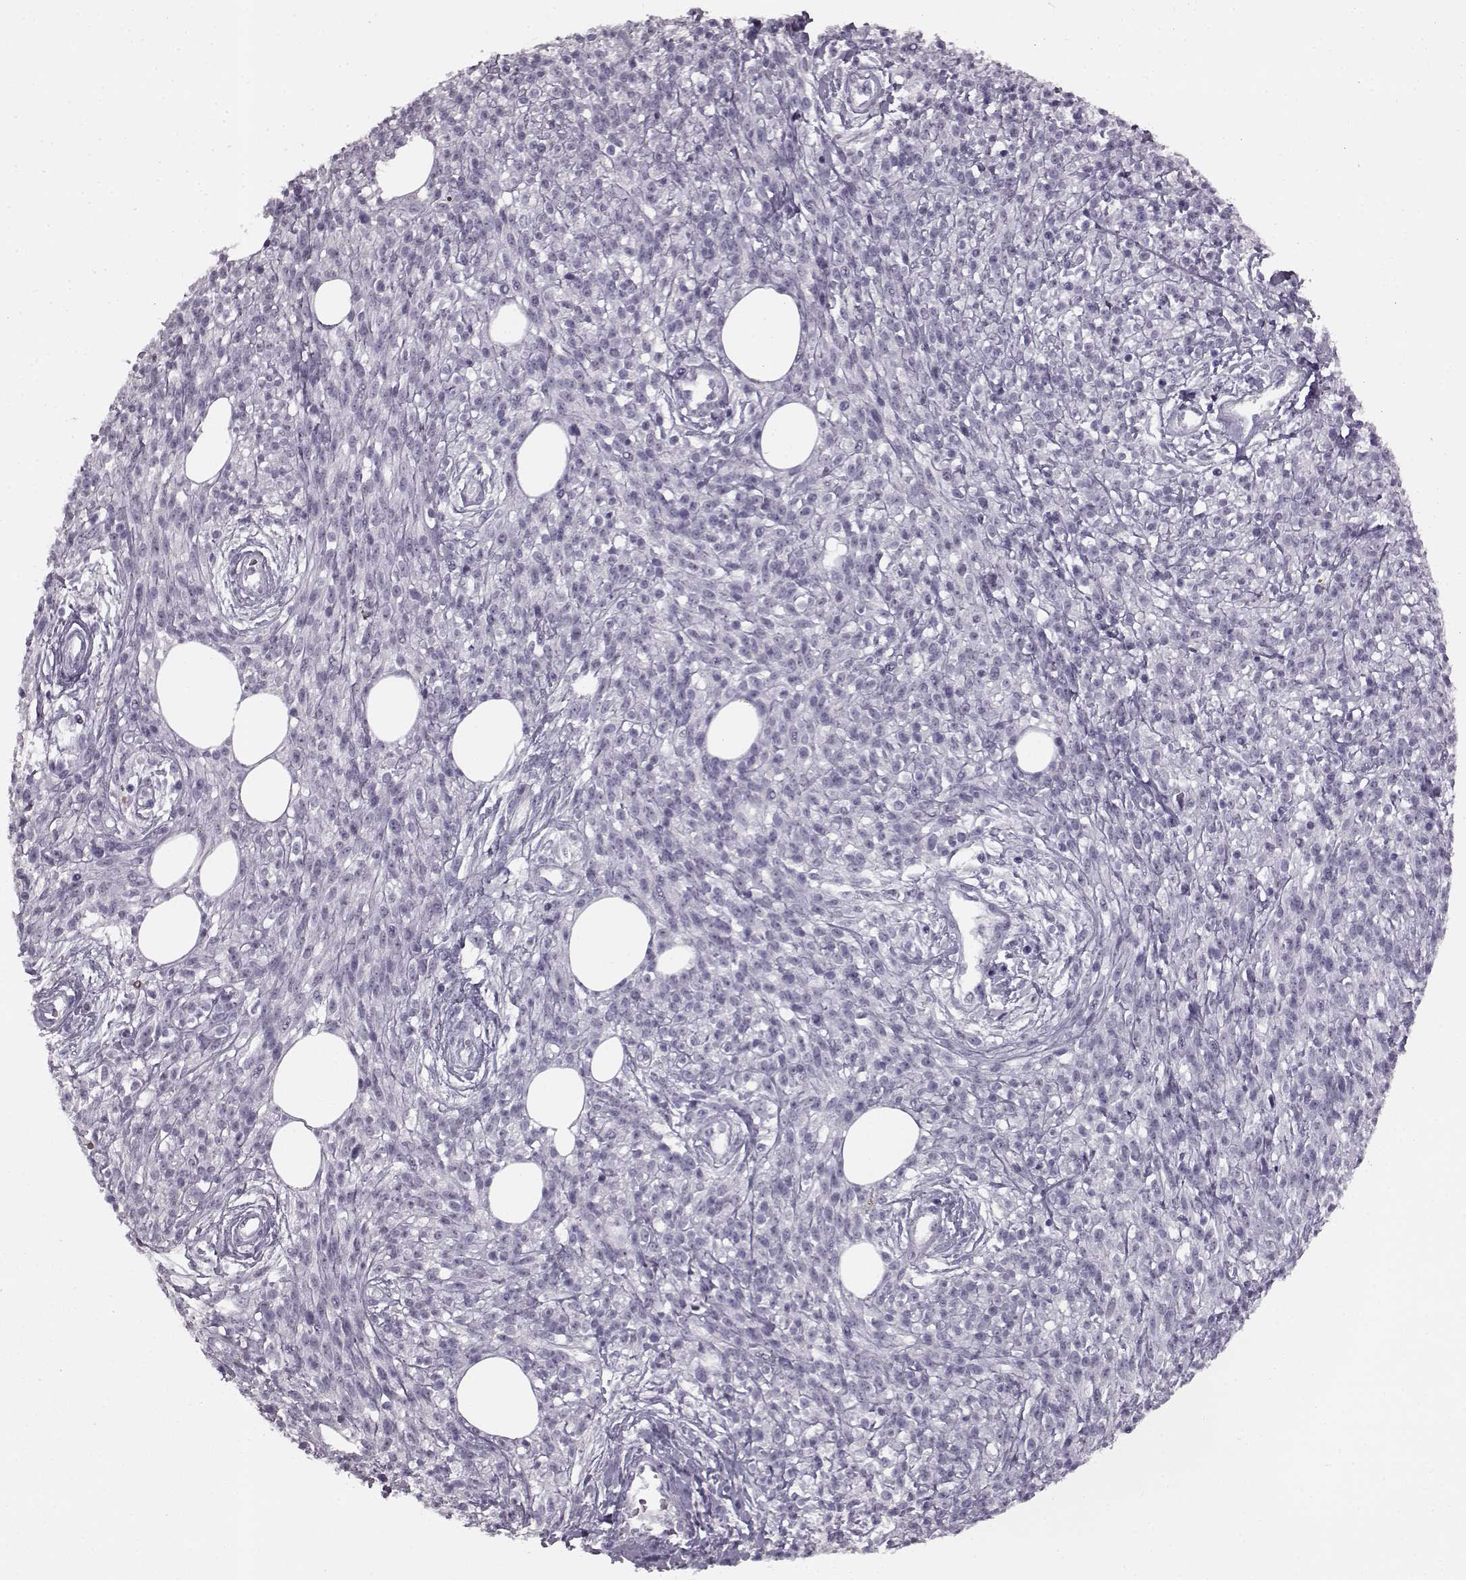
{"staining": {"intensity": "negative", "quantity": "none", "location": "none"}, "tissue": "melanoma", "cell_type": "Tumor cells", "image_type": "cancer", "snomed": [{"axis": "morphology", "description": "Malignant melanoma, NOS"}, {"axis": "topography", "description": "Skin"}, {"axis": "topography", "description": "Skin of trunk"}], "caption": "A high-resolution histopathology image shows IHC staining of melanoma, which reveals no significant staining in tumor cells.", "gene": "PRPH2", "patient": {"sex": "male", "age": 74}}